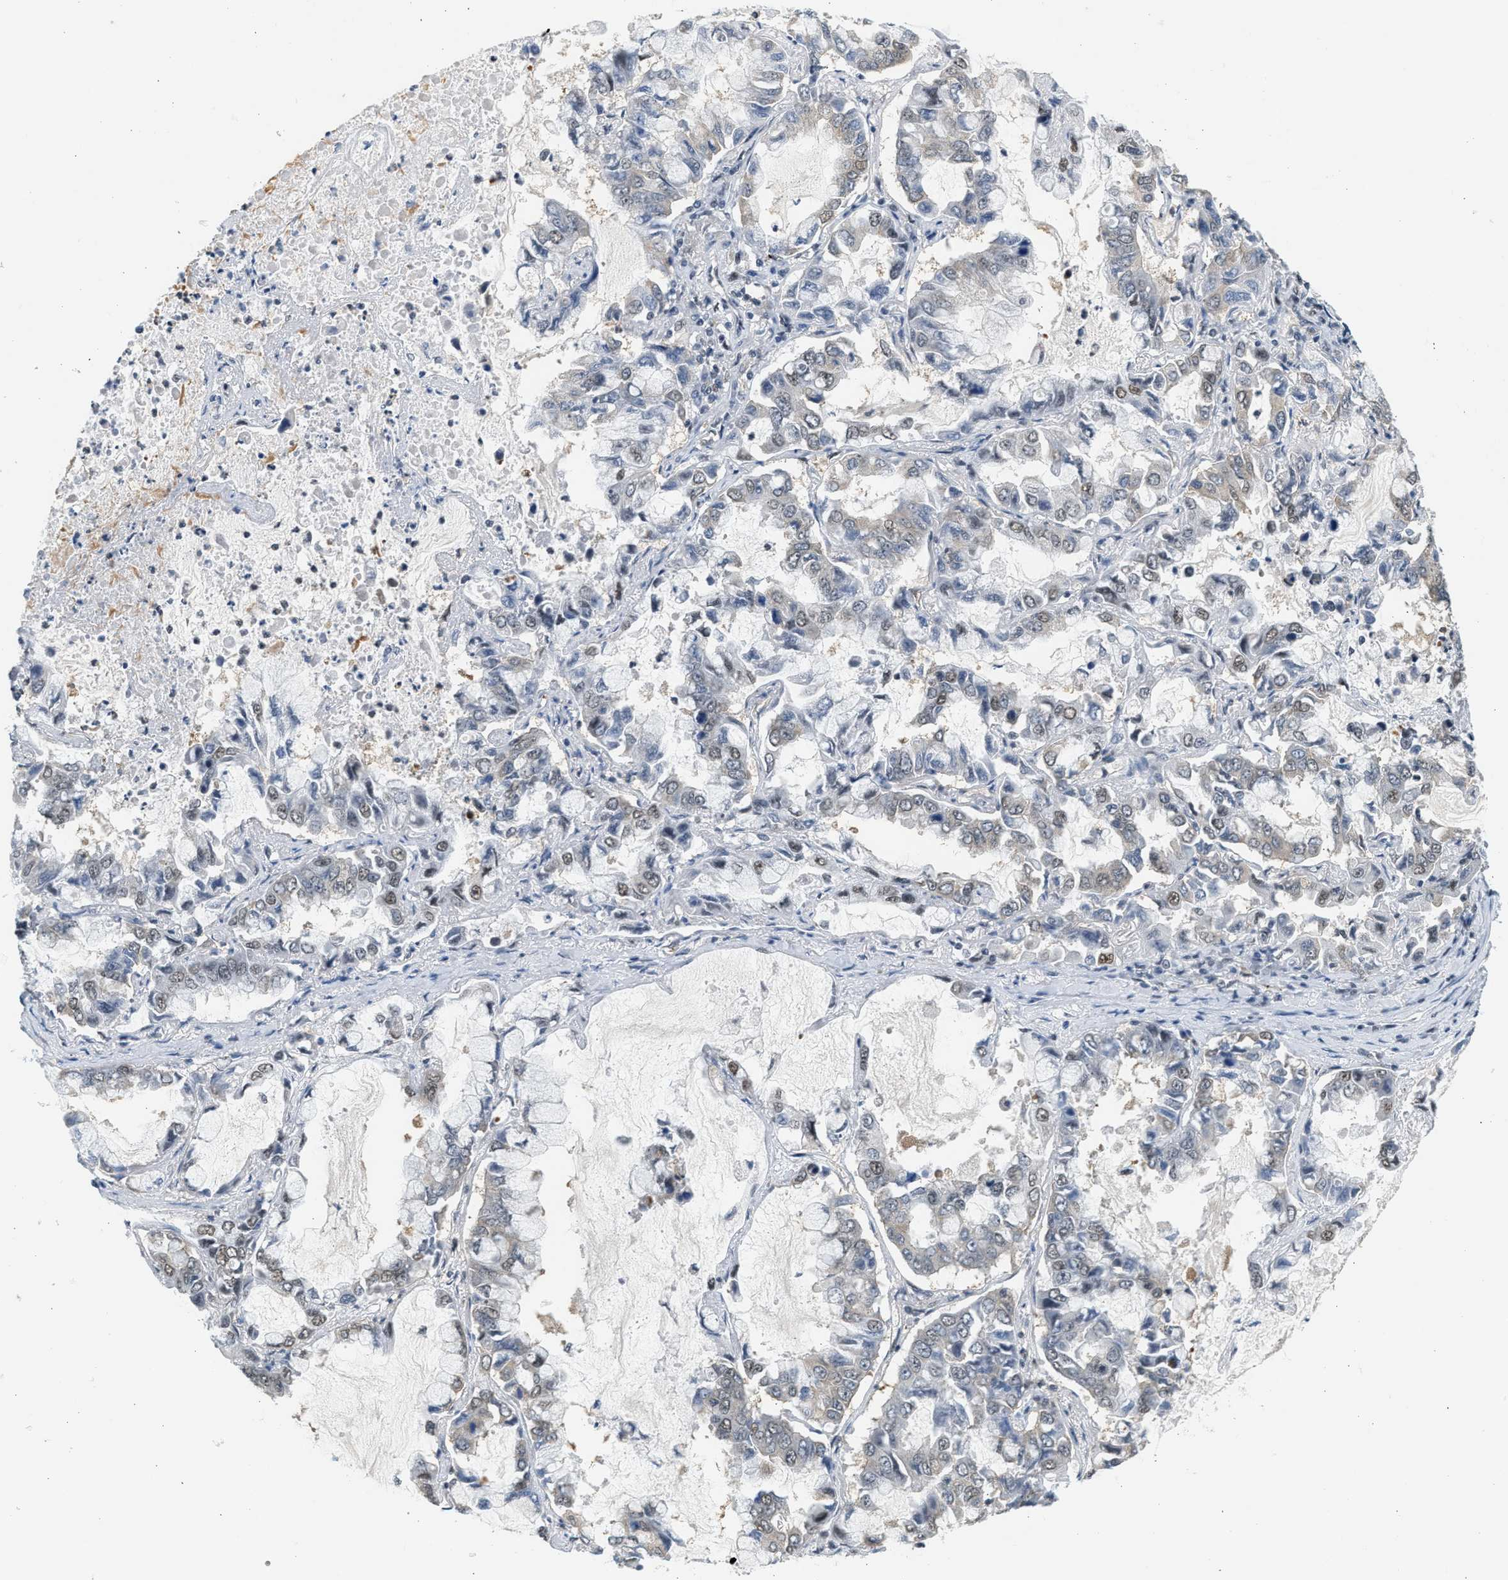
{"staining": {"intensity": "weak", "quantity": "<25%", "location": "nuclear"}, "tissue": "lung cancer", "cell_type": "Tumor cells", "image_type": "cancer", "snomed": [{"axis": "morphology", "description": "Adenocarcinoma, NOS"}, {"axis": "topography", "description": "Lung"}], "caption": "A histopathology image of adenocarcinoma (lung) stained for a protein demonstrates no brown staining in tumor cells. (DAB (3,3'-diaminobenzidine) immunohistochemistry visualized using brightfield microscopy, high magnification).", "gene": "HIPK1", "patient": {"sex": "male", "age": 64}}